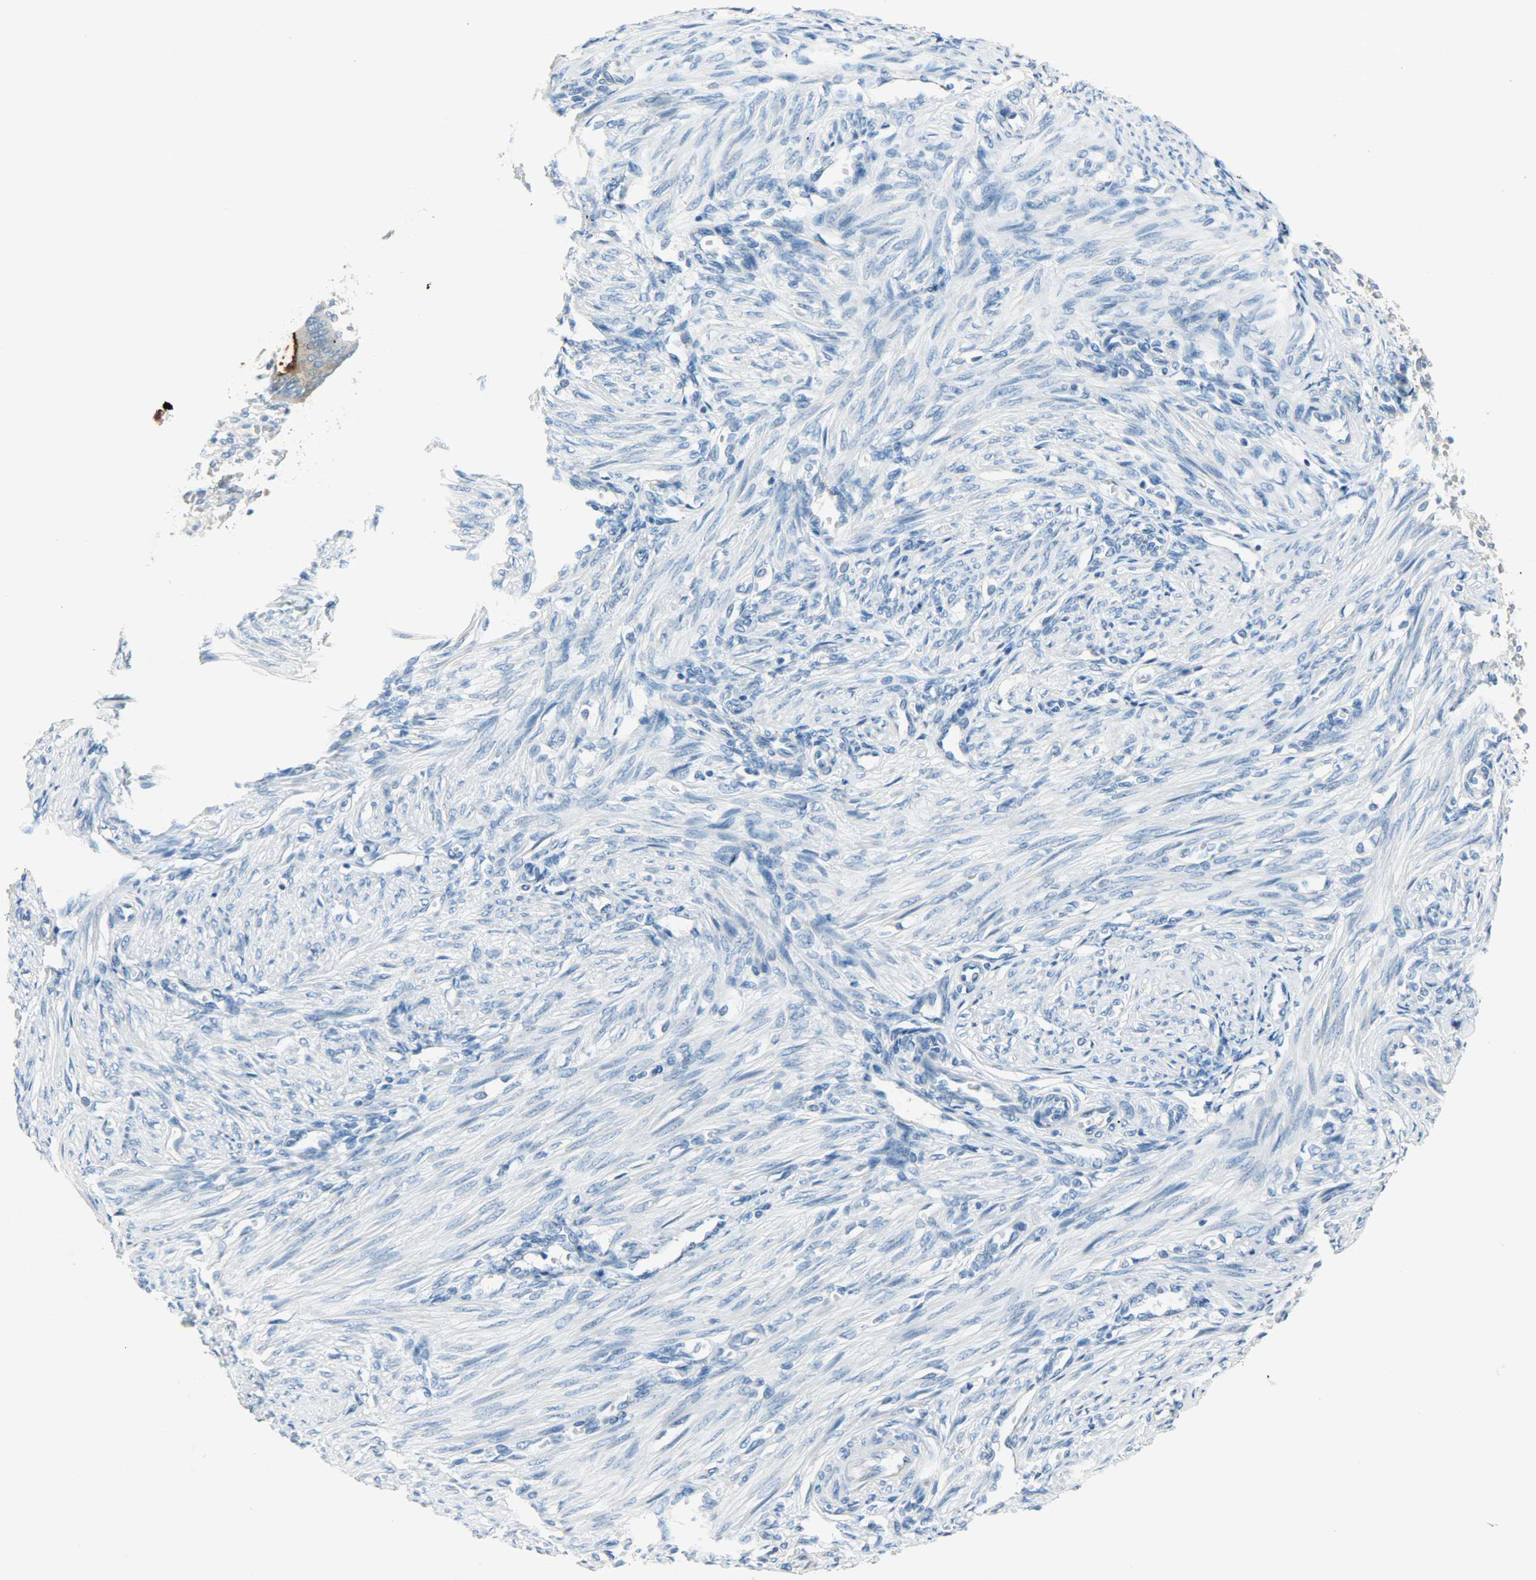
{"staining": {"intensity": "negative", "quantity": "none", "location": "none"}, "tissue": "endometrium", "cell_type": "Cells in endometrial stroma", "image_type": "normal", "snomed": [{"axis": "morphology", "description": "Normal tissue, NOS"}, {"axis": "topography", "description": "Endometrium"}], "caption": "Immunohistochemical staining of benign endometrium reveals no significant expression in cells in endometrial stroma. The staining was performed using DAB to visualize the protein expression in brown, while the nuclei were stained in blue with hematoxylin (Magnification: 20x).", "gene": "PROM1", "patient": {"sex": "female", "age": 27}}